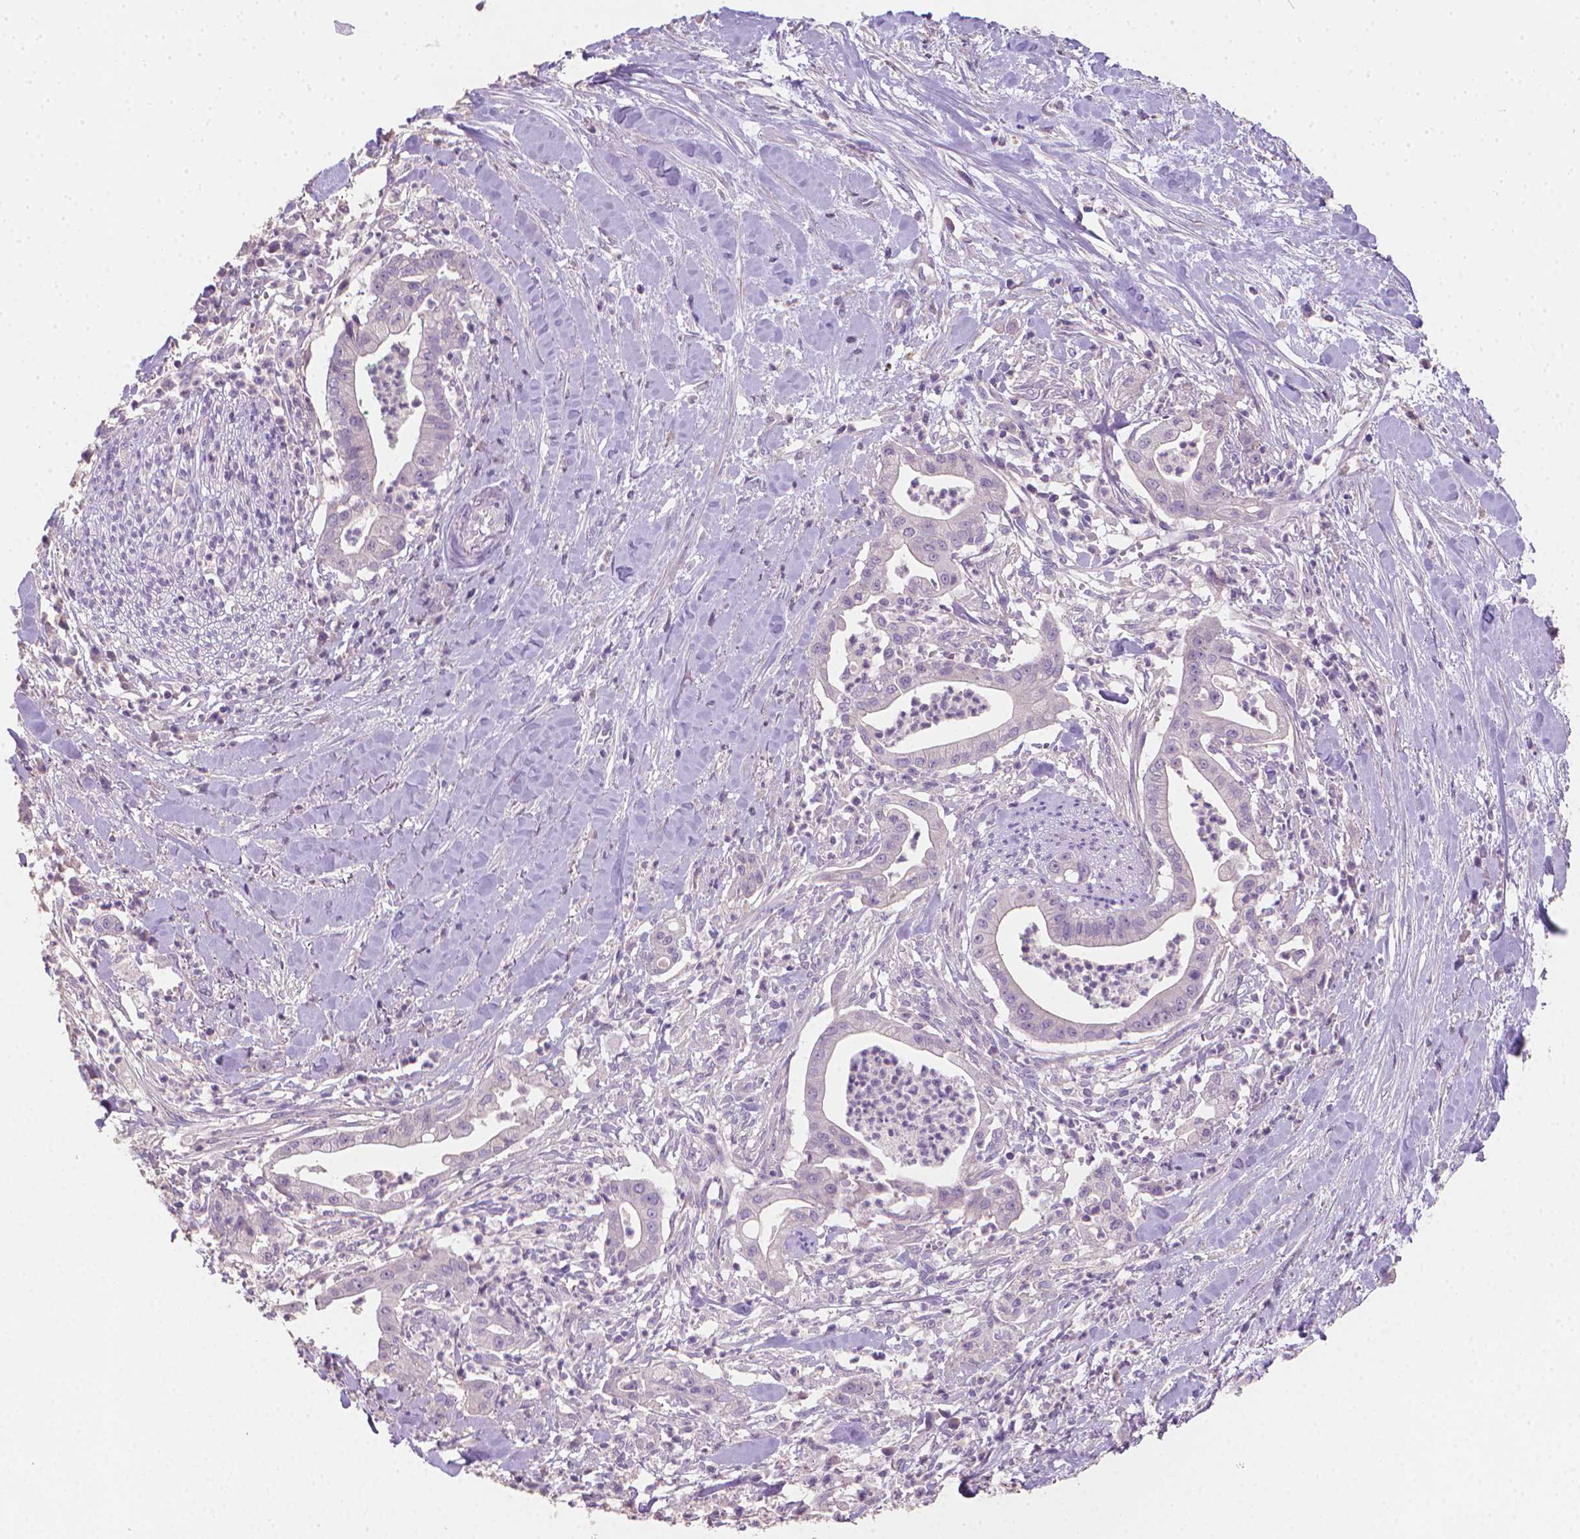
{"staining": {"intensity": "negative", "quantity": "none", "location": "none"}, "tissue": "pancreatic cancer", "cell_type": "Tumor cells", "image_type": "cancer", "snomed": [{"axis": "morphology", "description": "Normal tissue, NOS"}, {"axis": "morphology", "description": "Adenocarcinoma, NOS"}, {"axis": "topography", "description": "Lymph node"}, {"axis": "topography", "description": "Pancreas"}], "caption": "IHC histopathology image of neoplastic tissue: pancreatic cancer (adenocarcinoma) stained with DAB demonstrates no significant protein positivity in tumor cells.", "gene": "CATIP", "patient": {"sex": "female", "age": 58}}